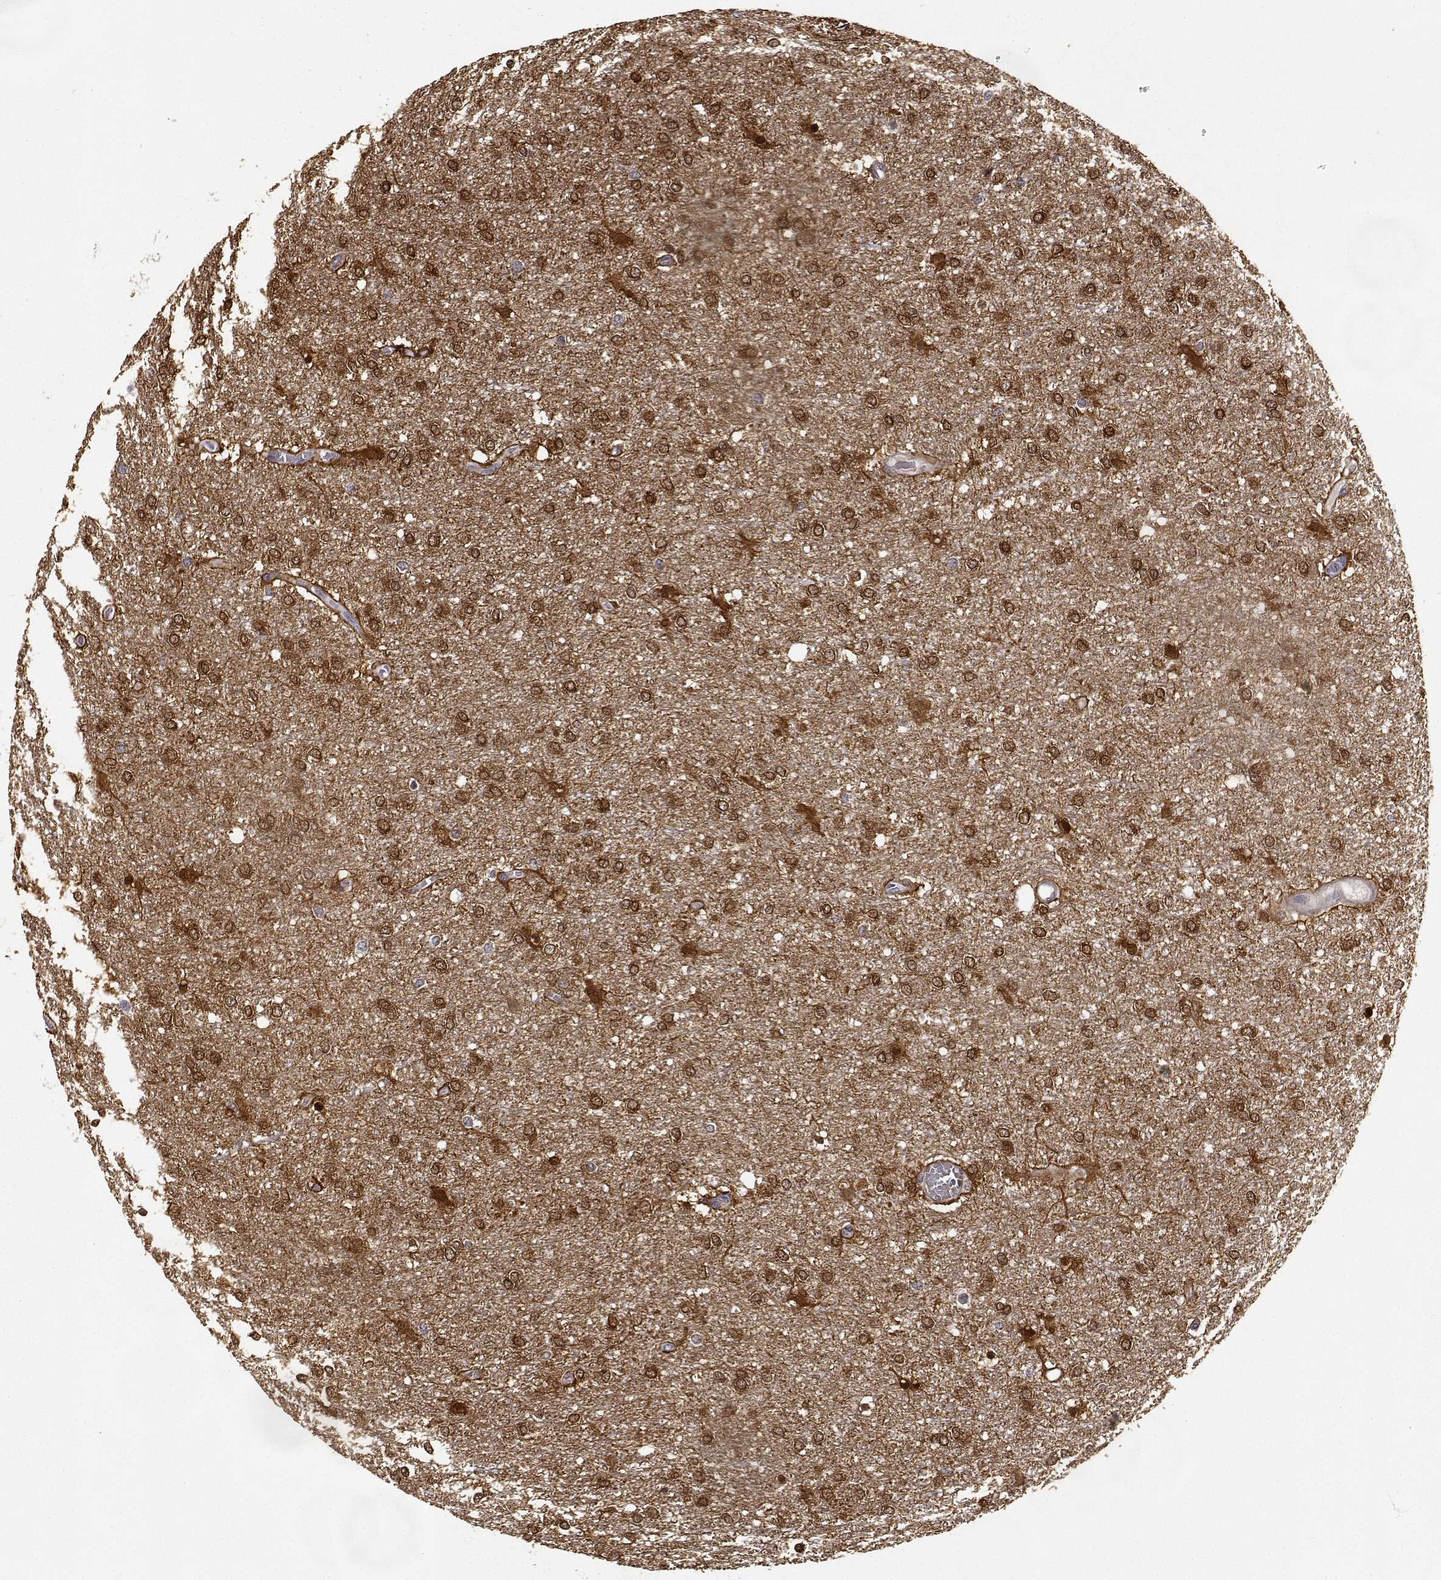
{"staining": {"intensity": "strong", "quantity": ">75%", "location": "cytoplasmic/membranous"}, "tissue": "glioma", "cell_type": "Tumor cells", "image_type": "cancer", "snomed": [{"axis": "morphology", "description": "Glioma, malignant, High grade"}, {"axis": "topography", "description": "Brain"}], "caption": "Immunohistochemical staining of glioma exhibits strong cytoplasmic/membranous protein expression in approximately >75% of tumor cells.", "gene": "PHGDH", "patient": {"sex": "female", "age": 61}}